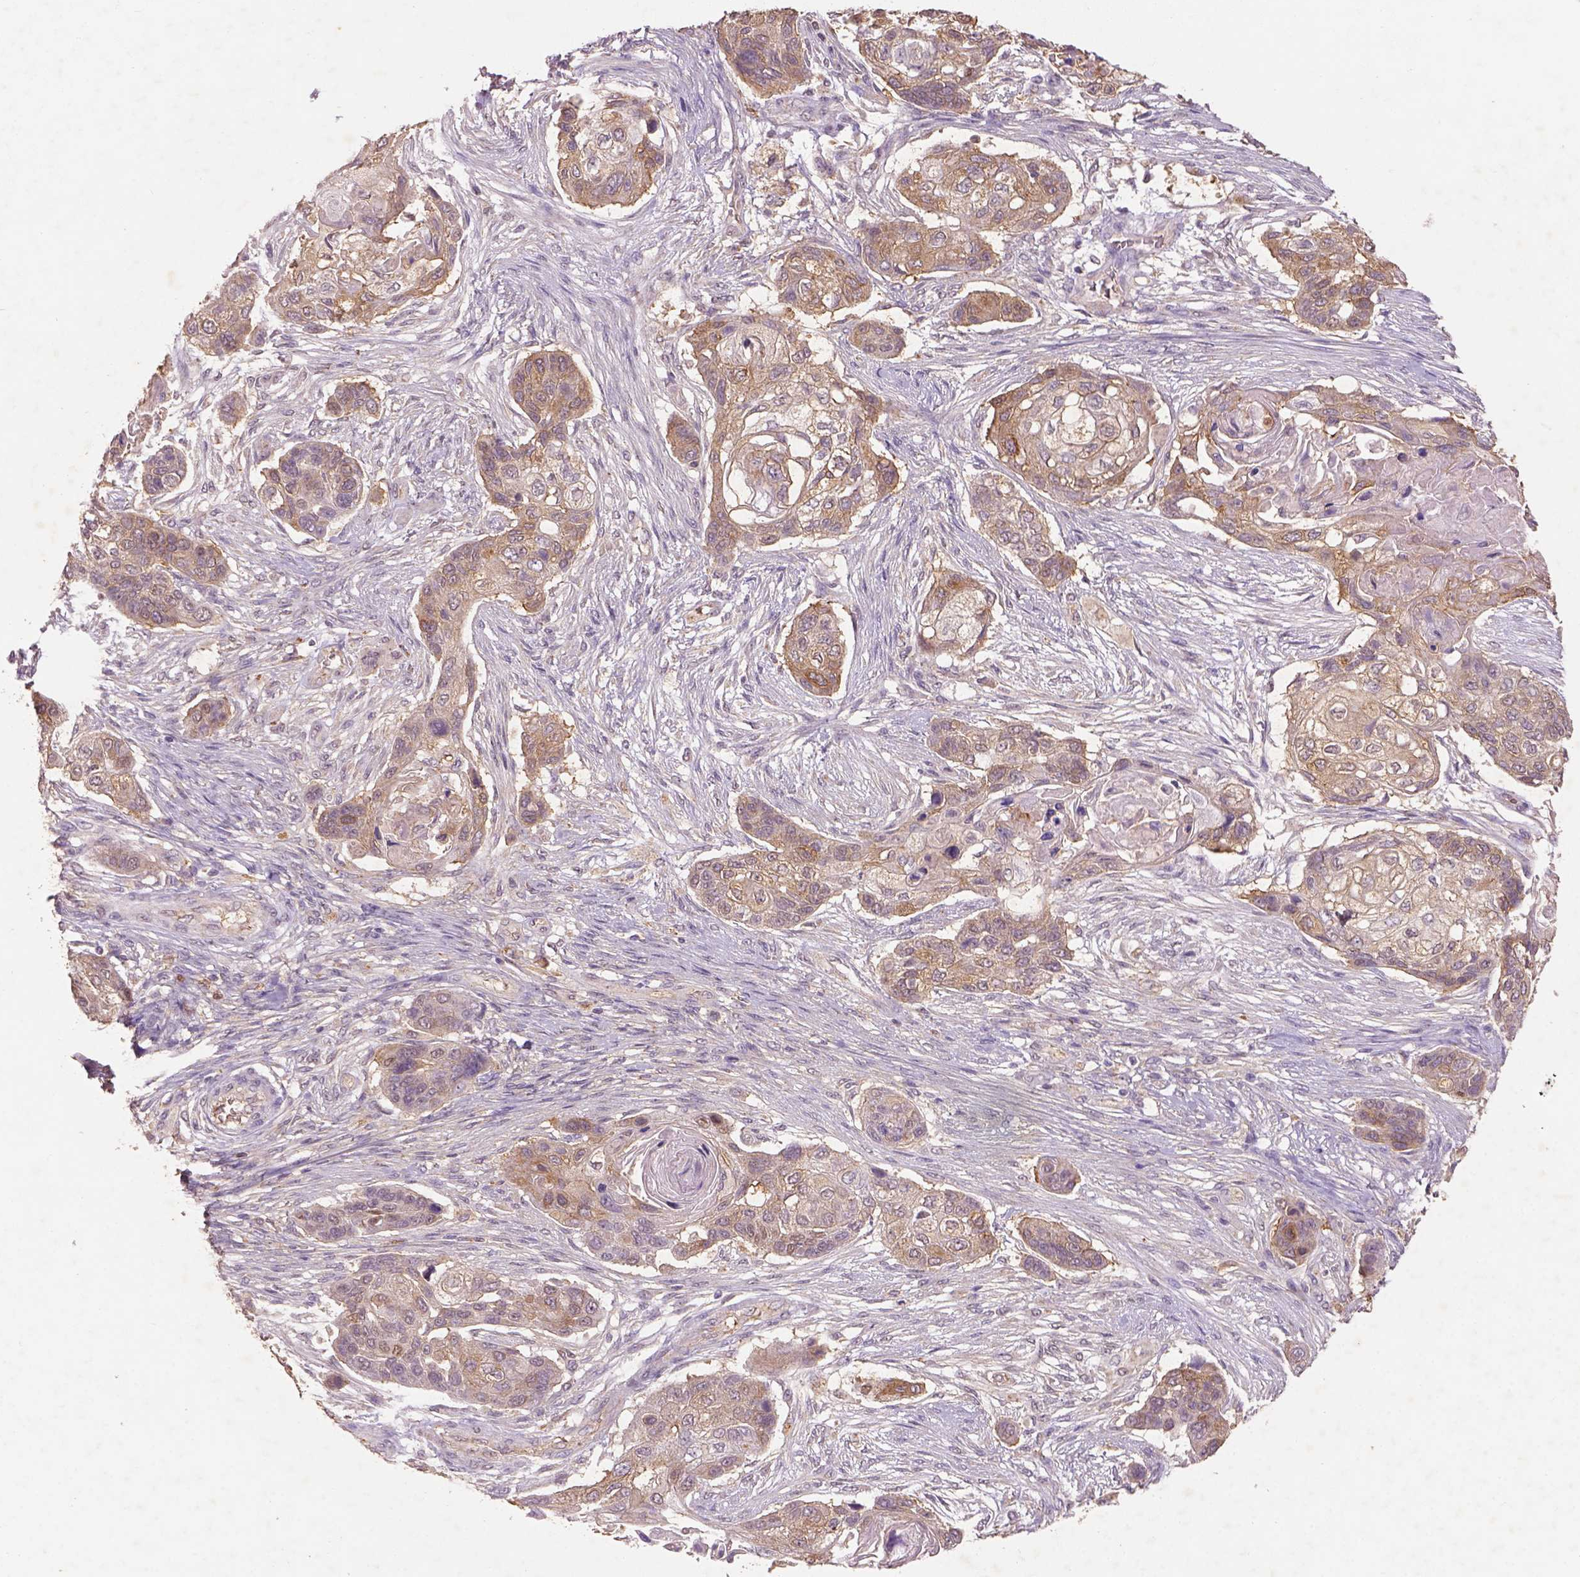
{"staining": {"intensity": "moderate", "quantity": ">75%", "location": "cytoplasmic/membranous"}, "tissue": "lung cancer", "cell_type": "Tumor cells", "image_type": "cancer", "snomed": [{"axis": "morphology", "description": "Squamous cell carcinoma, NOS"}, {"axis": "topography", "description": "Lung"}], "caption": "Protein positivity by immunohistochemistry (IHC) exhibits moderate cytoplasmic/membranous positivity in about >75% of tumor cells in lung squamous cell carcinoma. The staining was performed using DAB to visualize the protein expression in brown, while the nuclei were stained in blue with hematoxylin (Magnification: 20x).", "gene": "AP2B1", "patient": {"sex": "male", "age": 69}}